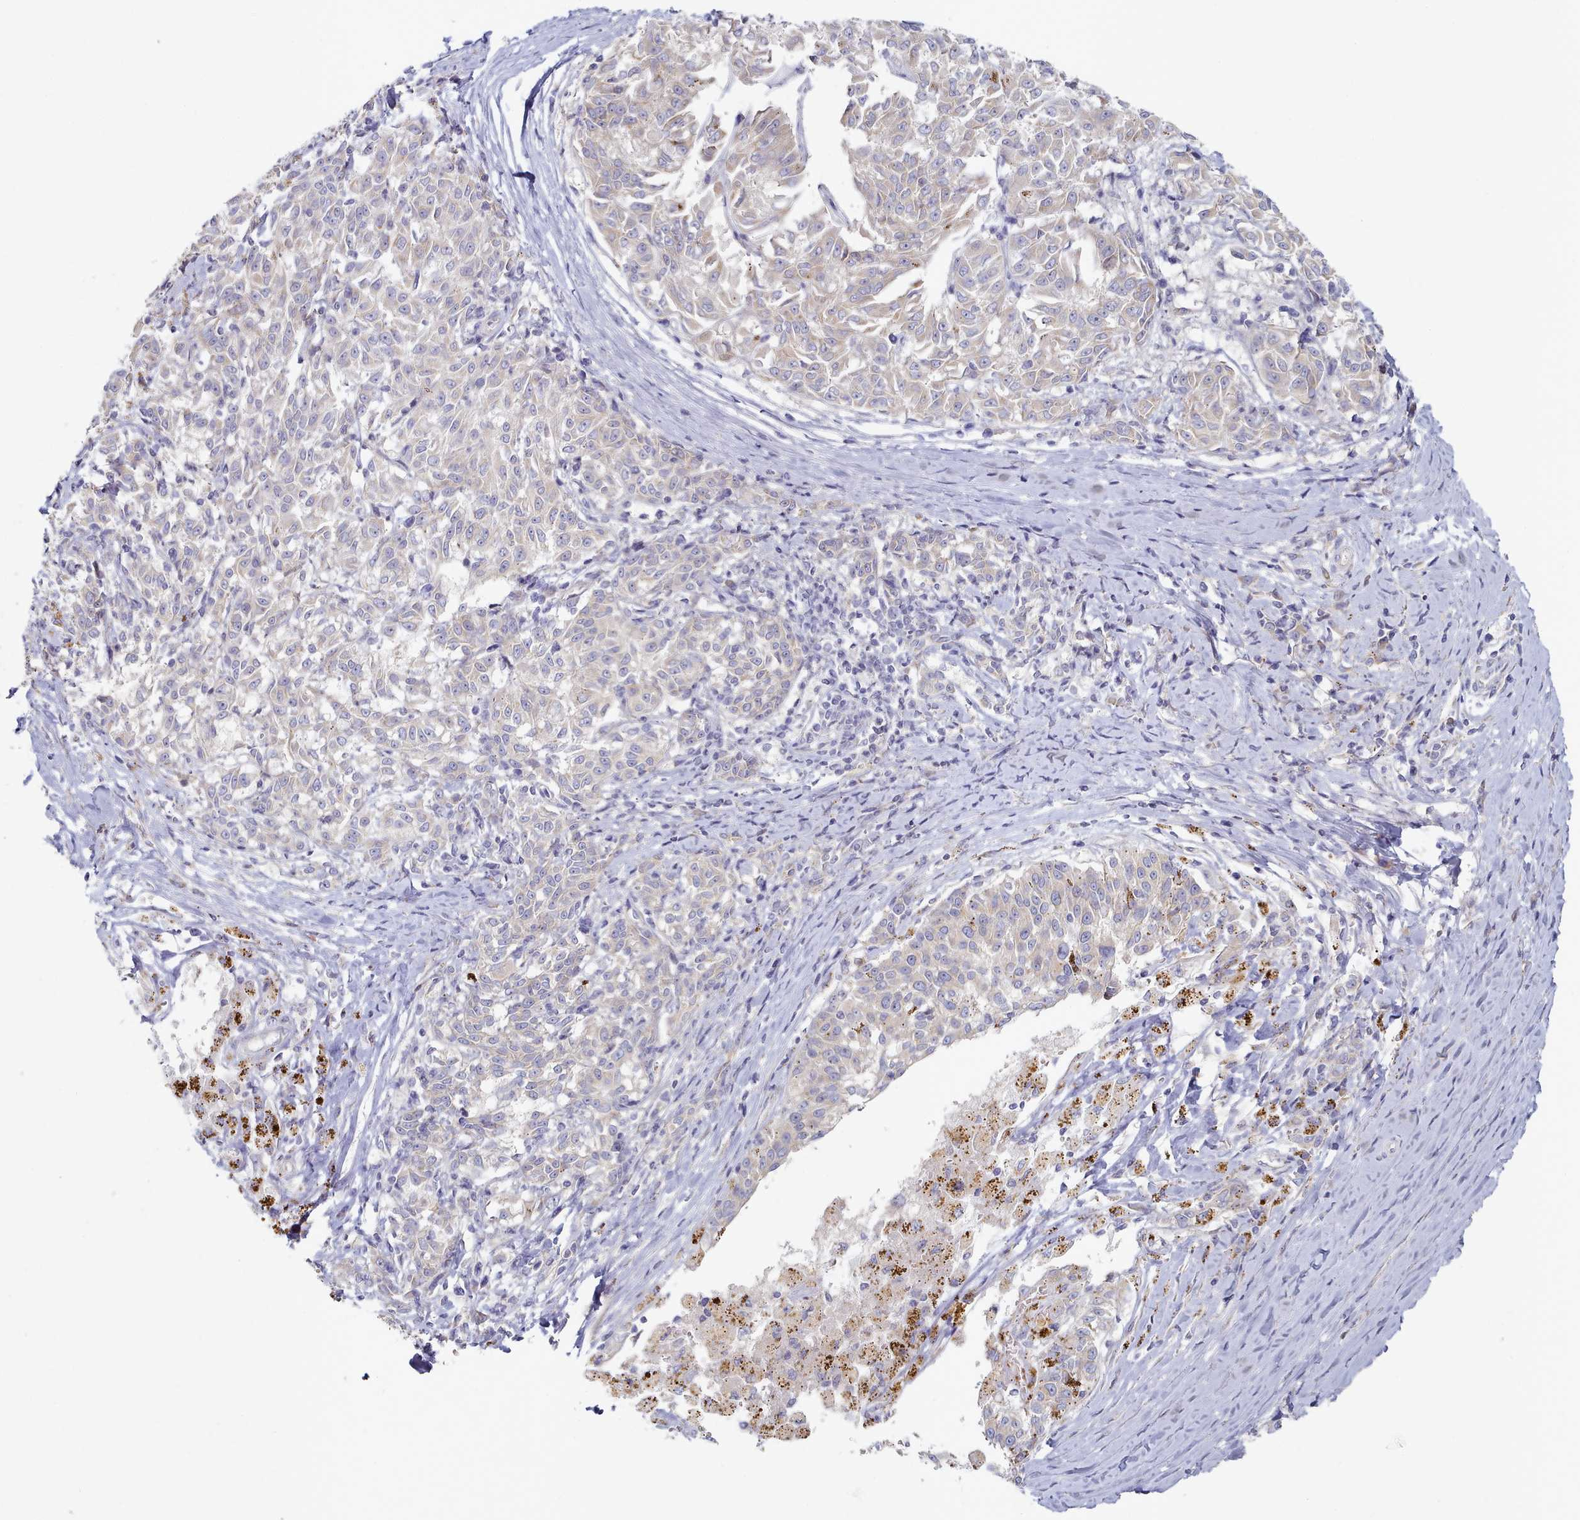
{"staining": {"intensity": "weak", "quantity": "<25%", "location": "cytoplasmic/membranous"}, "tissue": "melanoma", "cell_type": "Tumor cells", "image_type": "cancer", "snomed": [{"axis": "morphology", "description": "Malignant melanoma, NOS"}, {"axis": "topography", "description": "Skin"}], "caption": "A histopathology image of melanoma stained for a protein reveals no brown staining in tumor cells.", "gene": "TYW1B", "patient": {"sex": "female", "age": 72}}